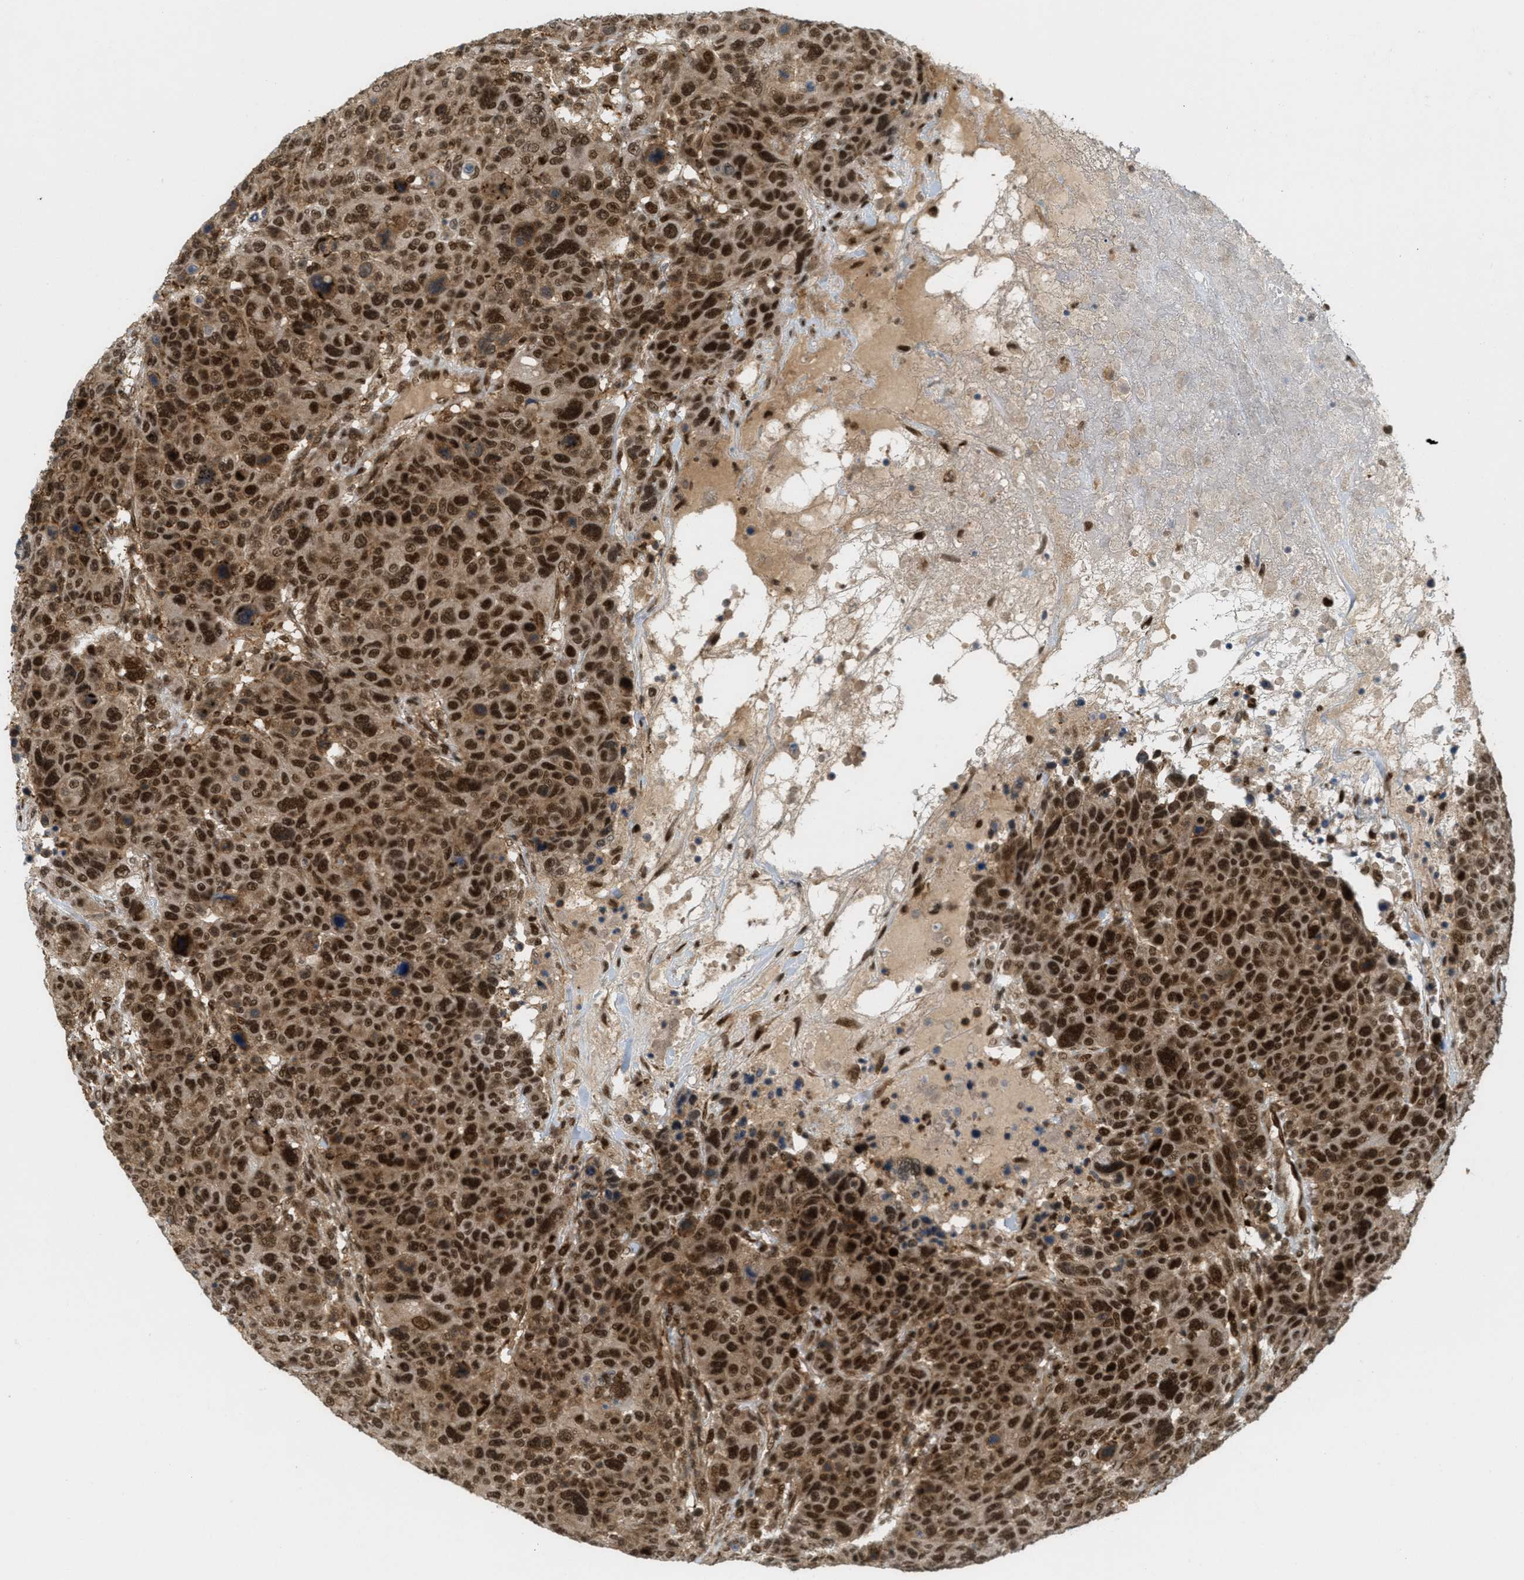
{"staining": {"intensity": "strong", "quantity": ">75%", "location": "cytoplasmic/membranous,nuclear"}, "tissue": "breast cancer", "cell_type": "Tumor cells", "image_type": "cancer", "snomed": [{"axis": "morphology", "description": "Duct carcinoma"}, {"axis": "topography", "description": "Breast"}], "caption": "Strong cytoplasmic/membranous and nuclear positivity for a protein is present in about >75% of tumor cells of breast cancer (invasive ductal carcinoma) using immunohistochemistry (IHC).", "gene": "TLK1", "patient": {"sex": "female", "age": 37}}